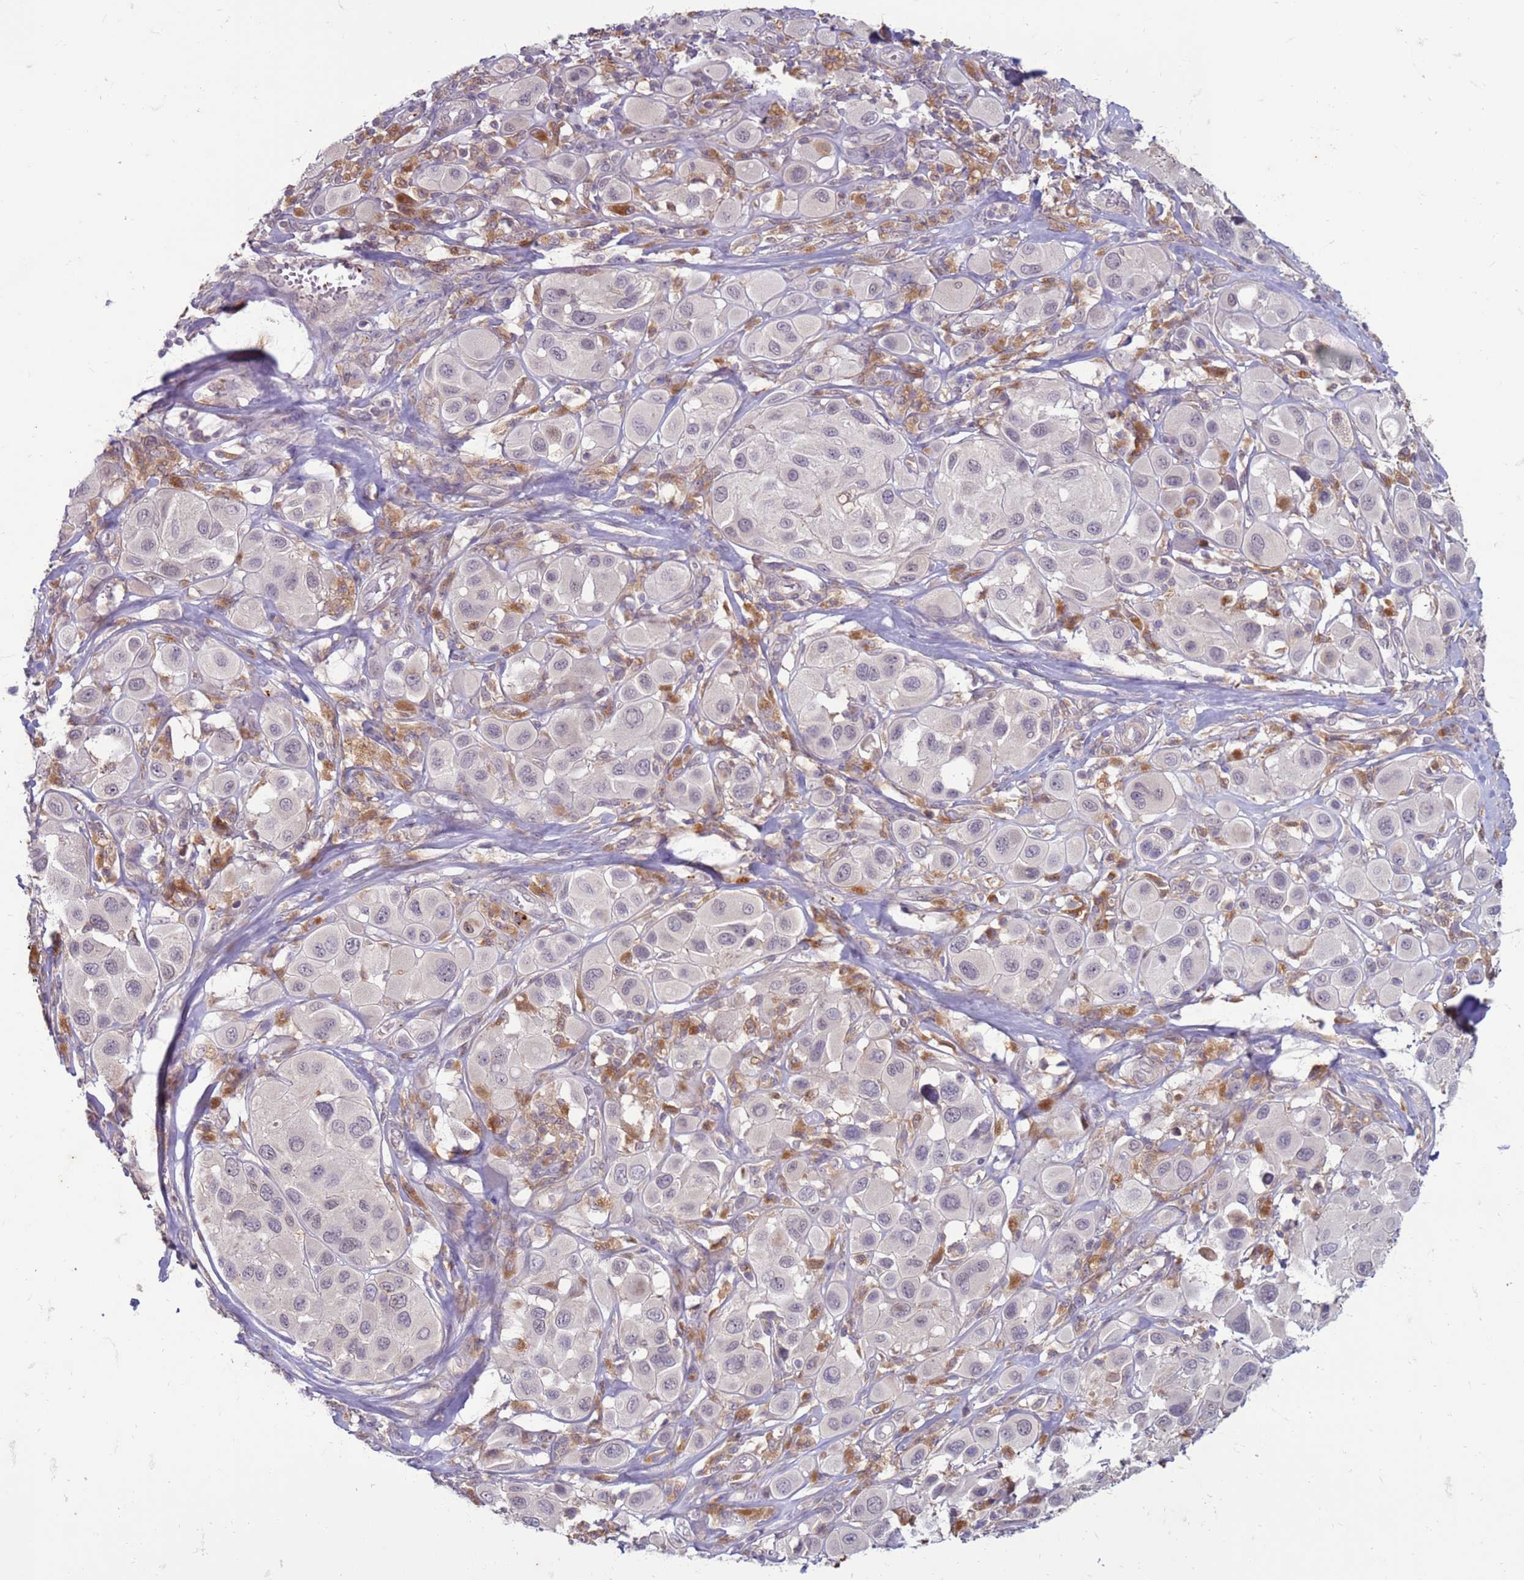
{"staining": {"intensity": "negative", "quantity": "none", "location": "none"}, "tissue": "melanoma", "cell_type": "Tumor cells", "image_type": "cancer", "snomed": [{"axis": "morphology", "description": "Malignant melanoma, Metastatic site"}, {"axis": "topography", "description": "Skin"}], "caption": "DAB (3,3'-diaminobenzidine) immunohistochemical staining of human malignant melanoma (metastatic site) demonstrates no significant expression in tumor cells.", "gene": "SLC15A3", "patient": {"sex": "male", "age": 41}}